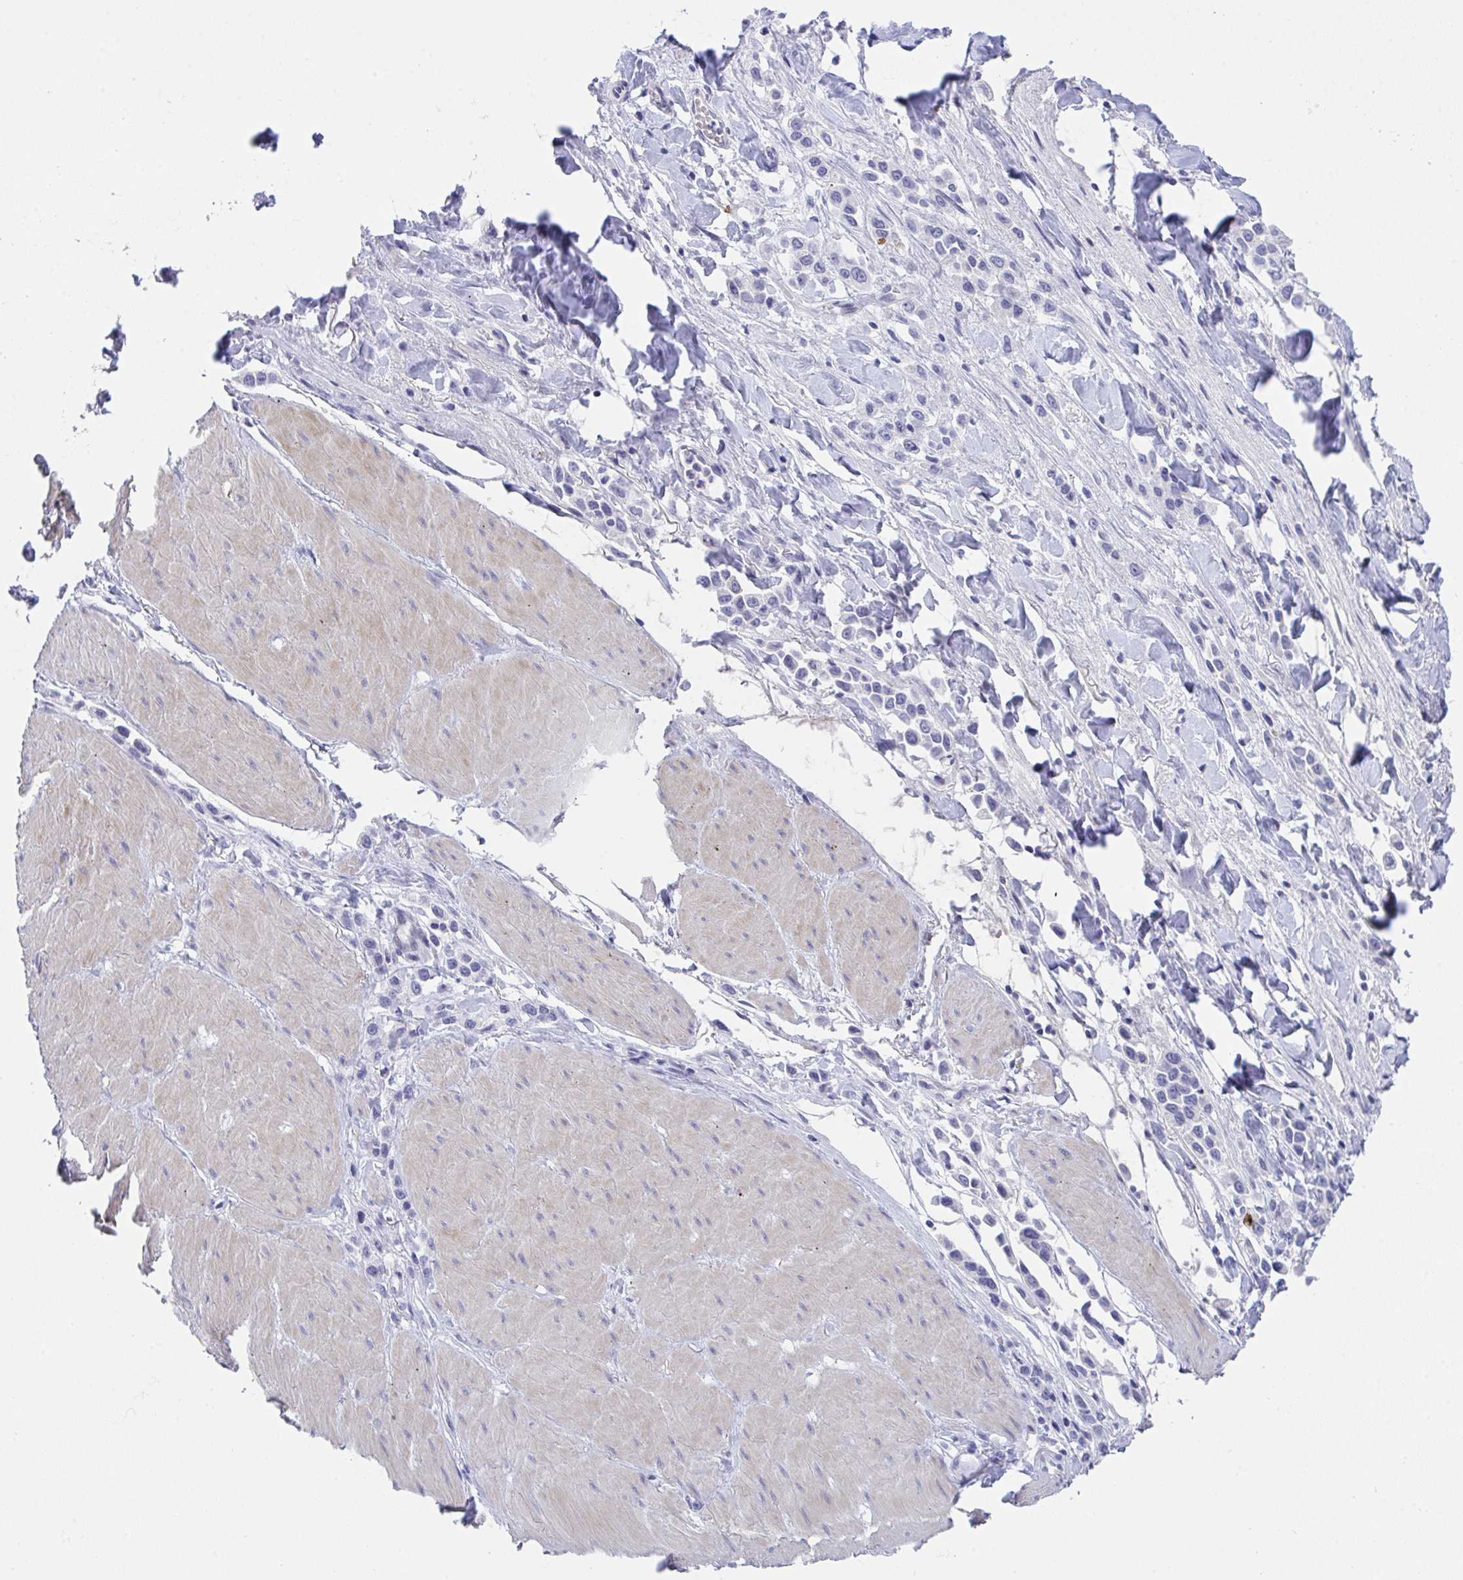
{"staining": {"intensity": "negative", "quantity": "none", "location": "none"}, "tissue": "stomach cancer", "cell_type": "Tumor cells", "image_type": "cancer", "snomed": [{"axis": "morphology", "description": "Adenocarcinoma, NOS"}, {"axis": "topography", "description": "Stomach"}], "caption": "IHC image of human stomach adenocarcinoma stained for a protein (brown), which displays no expression in tumor cells.", "gene": "KMT2E", "patient": {"sex": "male", "age": 47}}